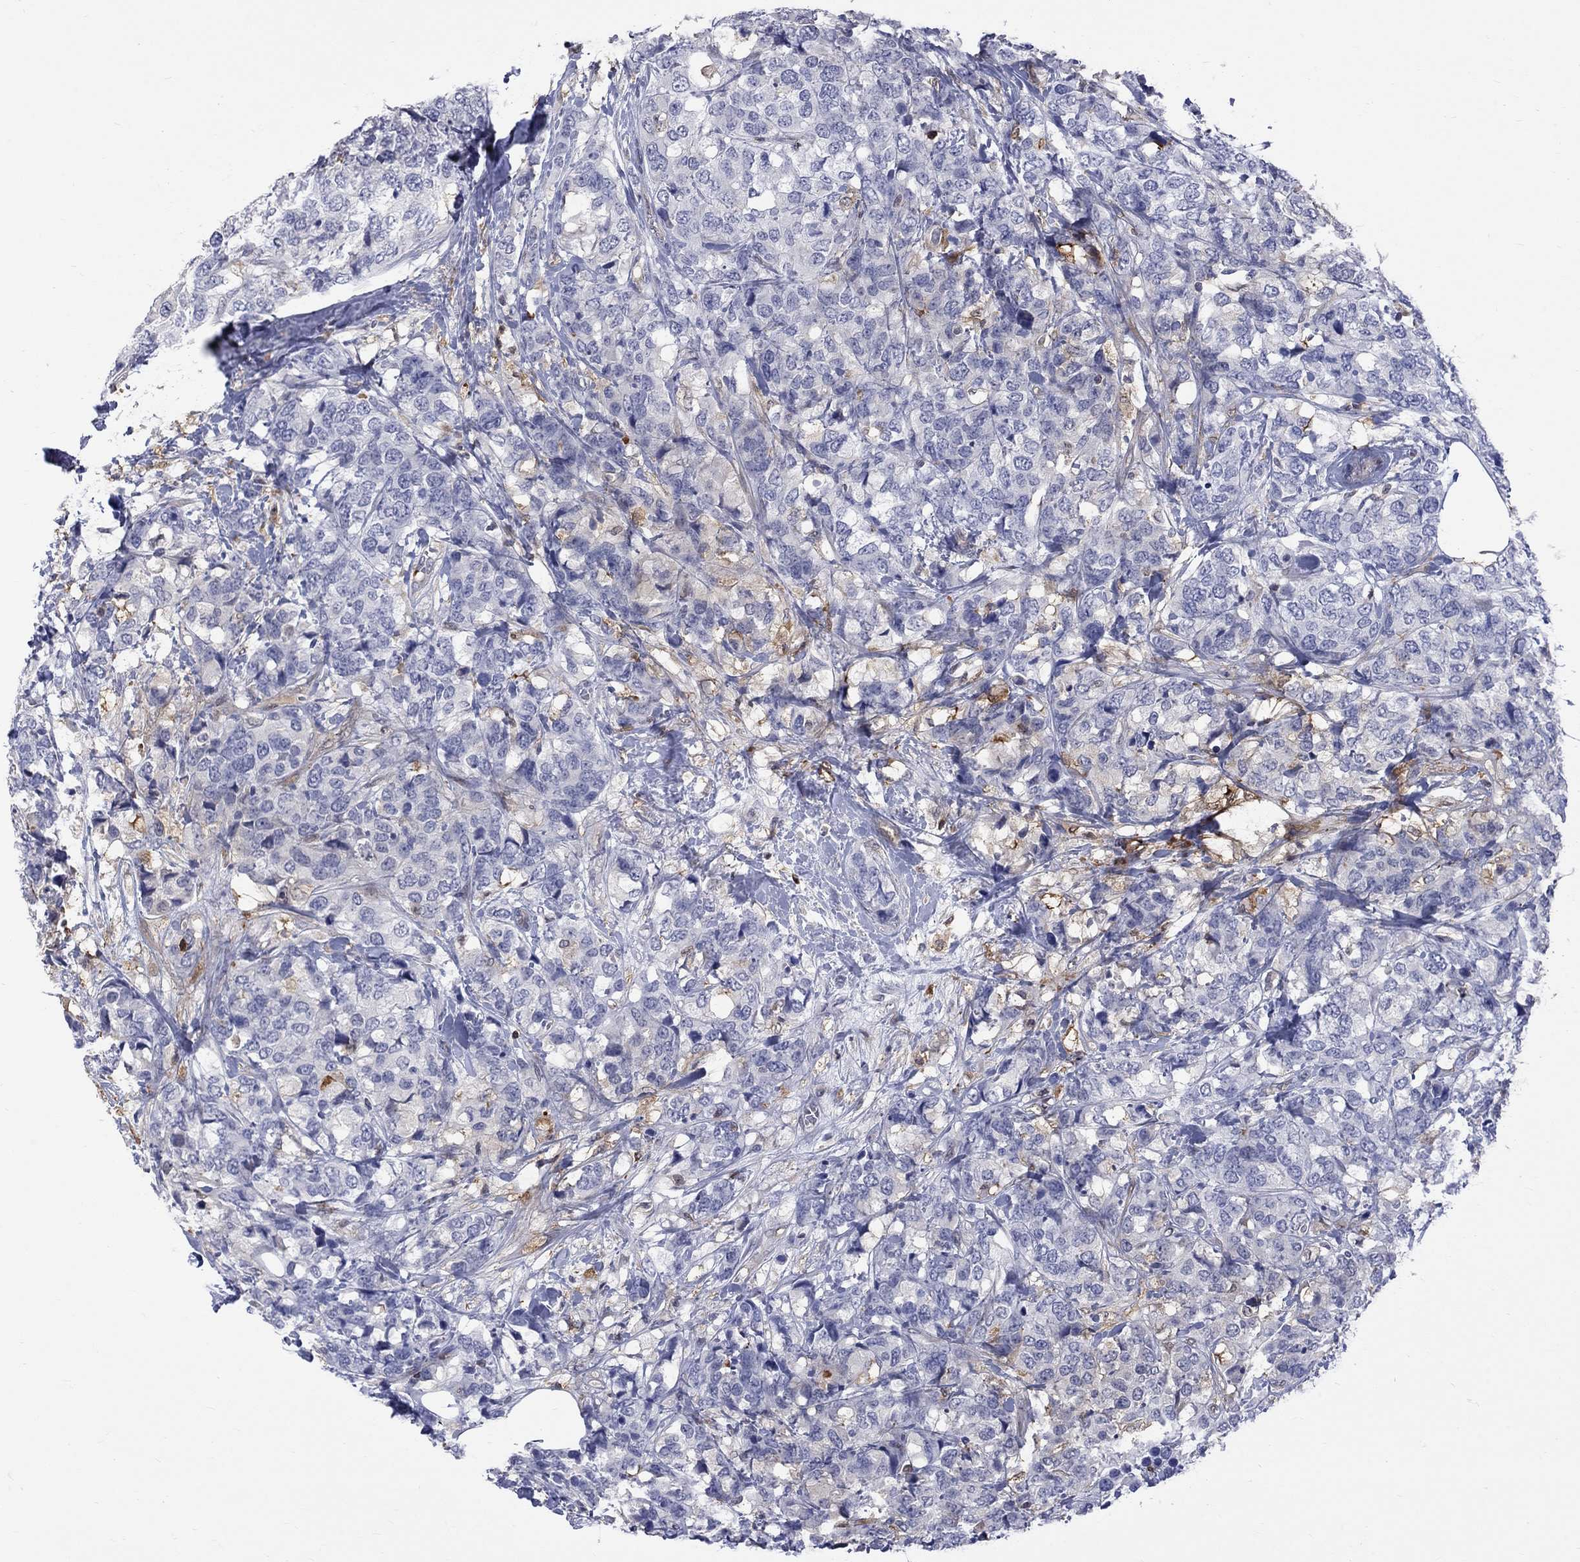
{"staining": {"intensity": "negative", "quantity": "none", "location": "none"}, "tissue": "breast cancer", "cell_type": "Tumor cells", "image_type": "cancer", "snomed": [{"axis": "morphology", "description": "Lobular carcinoma"}, {"axis": "topography", "description": "Breast"}], "caption": "Immunohistochemistry (IHC) of breast lobular carcinoma shows no positivity in tumor cells.", "gene": "HKDC1", "patient": {"sex": "female", "age": 59}}